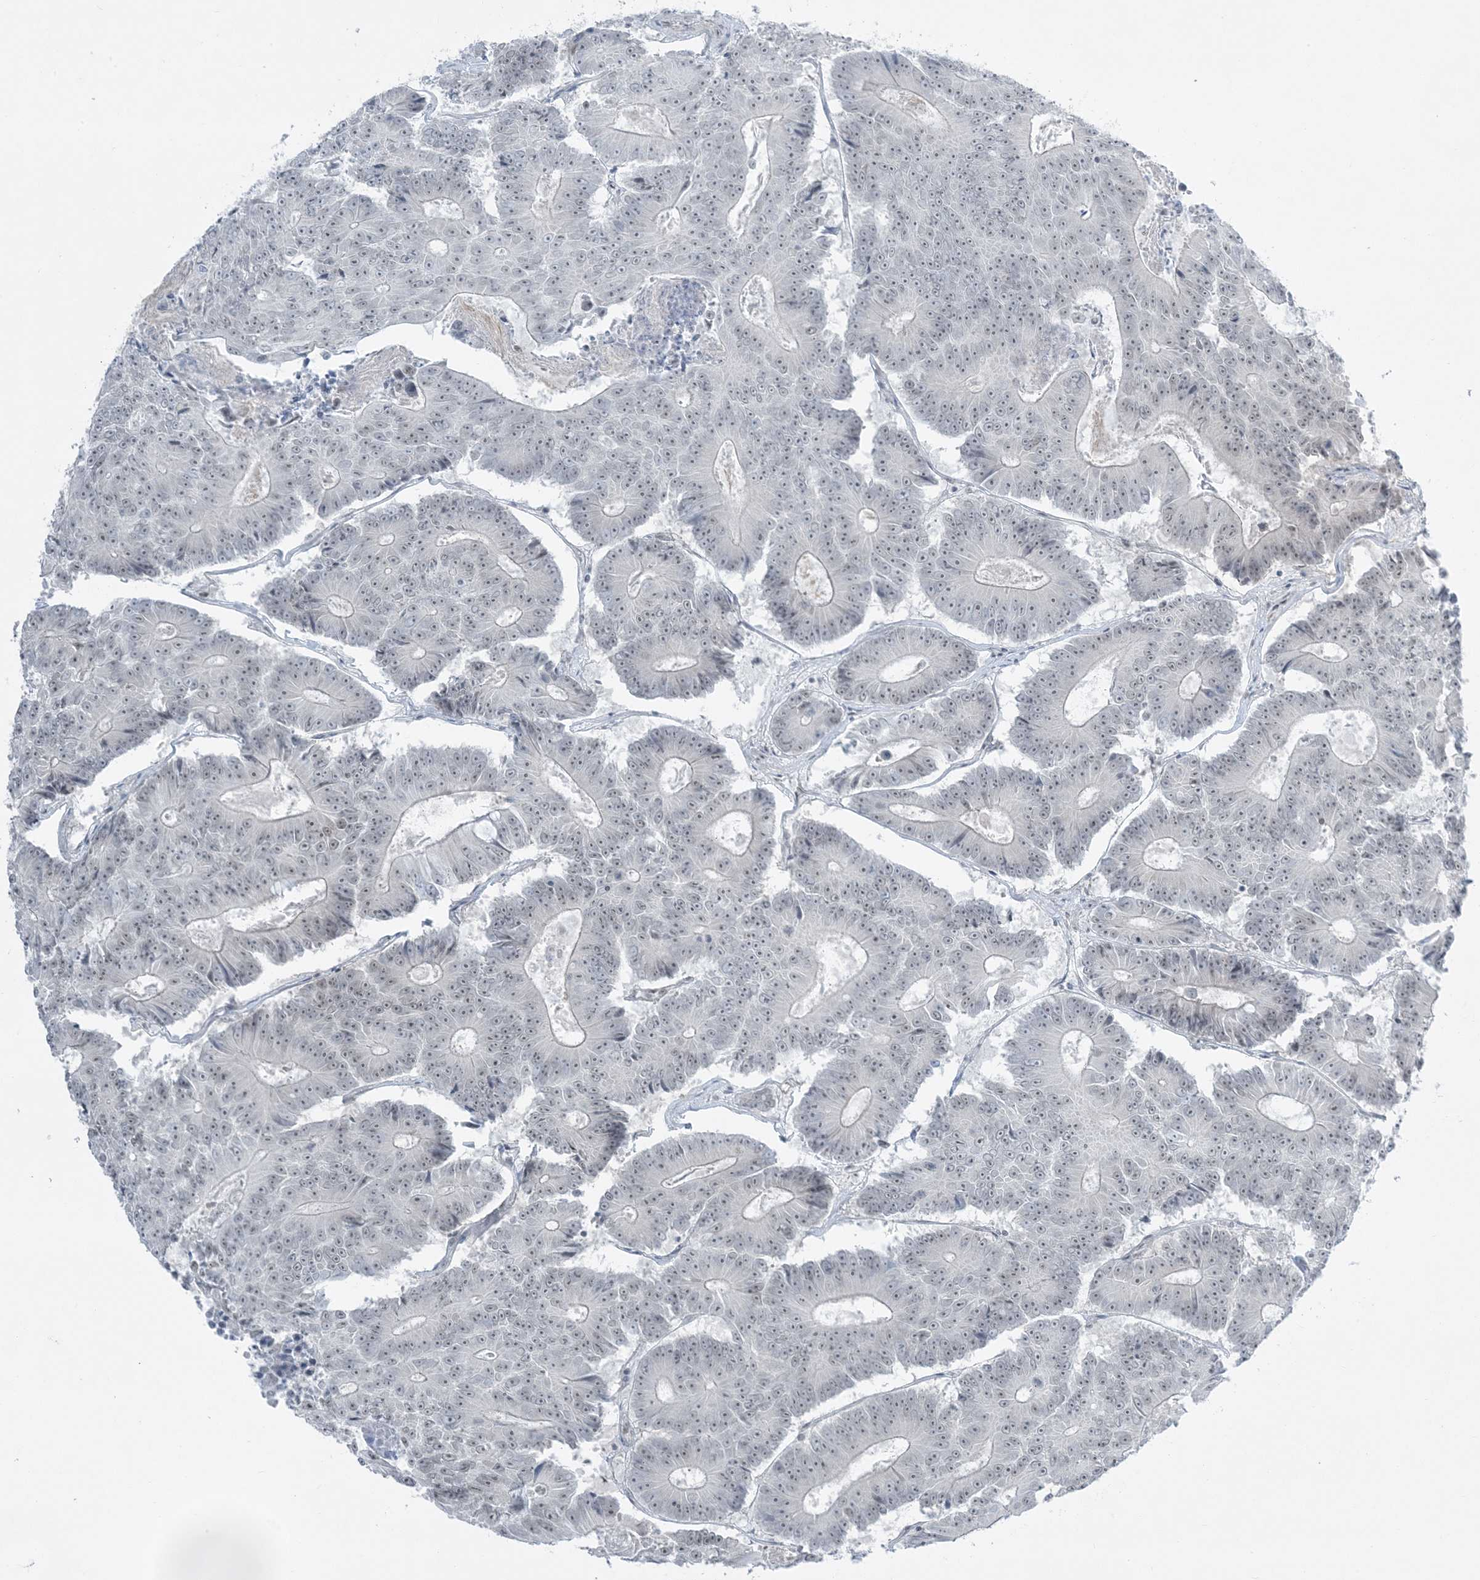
{"staining": {"intensity": "negative", "quantity": "none", "location": "none"}, "tissue": "colorectal cancer", "cell_type": "Tumor cells", "image_type": "cancer", "snomed": [{"axis": "morphology", "description": "Adenocarcinoma, NOS"}, {"axis": "topography", "description": "Colon"}], "caption": "High power microscopy image of an immunohistochemistry (IHC) image of colorectal cancer, revealing no significant staining in tumor cells.", "gene": "ZNF787", "patient": {"sex": "male", "age": 83}}